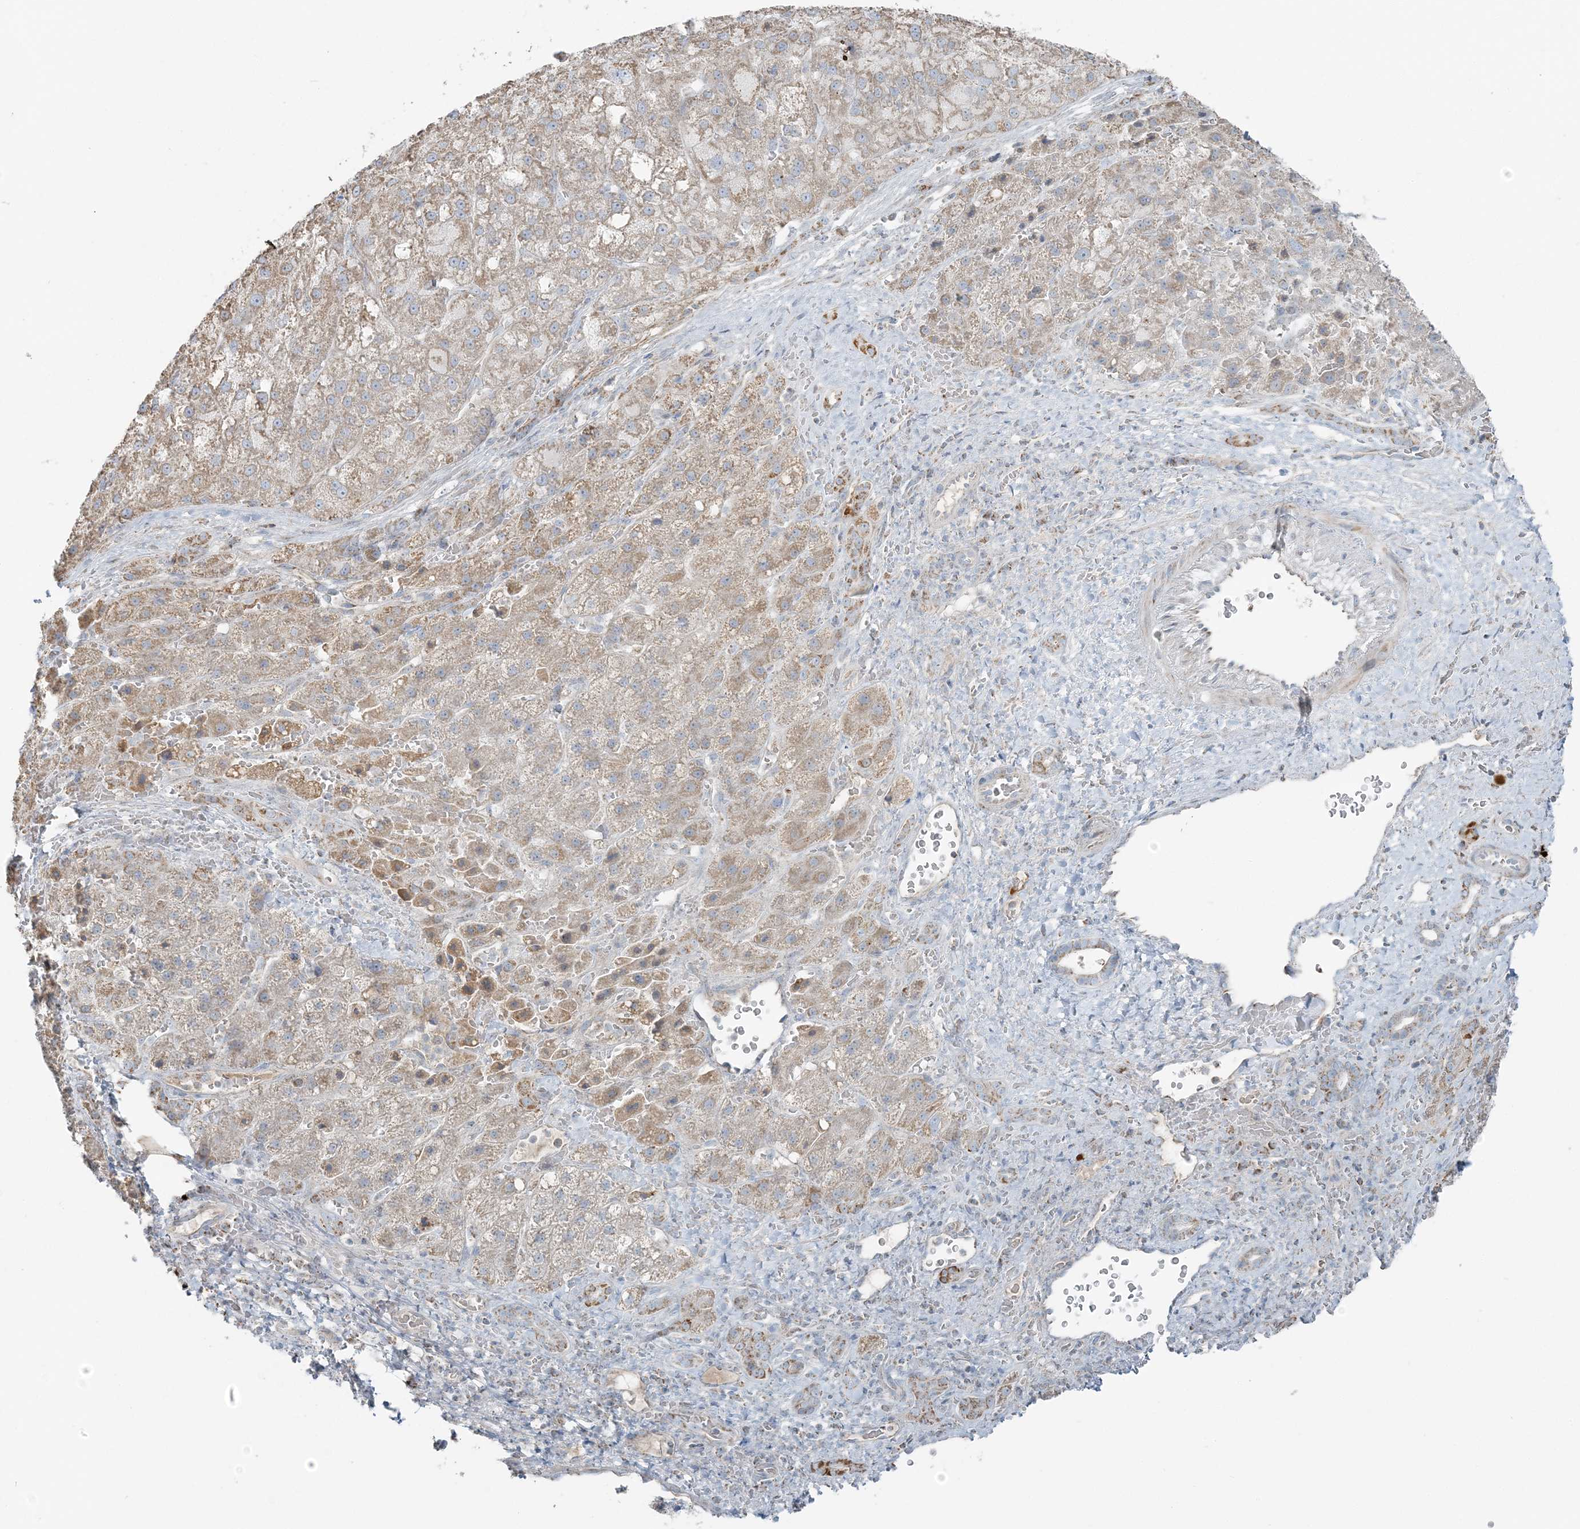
{"staining": {"intensity": "weak", "quantity": ">75%", "location": "cytoplasmic/membranous"}, "tissue": "liver cancer", "cell_type": "Tumor cells", "image_type": "cancer", "snomed": [{"axis": "morphology", "description": "Carcinoma, Hepatocellular, NOS"}, {"axis": "topography", "description": "Liver"}], "caption": "An immunohistochemistry (IHC) image of neoplastic tissue is shown. Protein staining in brown highlights weak cytoplasmic/membranous positivity in liver hepatocellular carcinoma within tumor cells. The staining is performed using DAB (3,3'-diaminobenzidine) brown chromogen to label protein expression. The nuclei are counter-stained blue using hematoxylin.", "gene": "SLC22A16", "patient": {"sex": "male", "age": 57}}